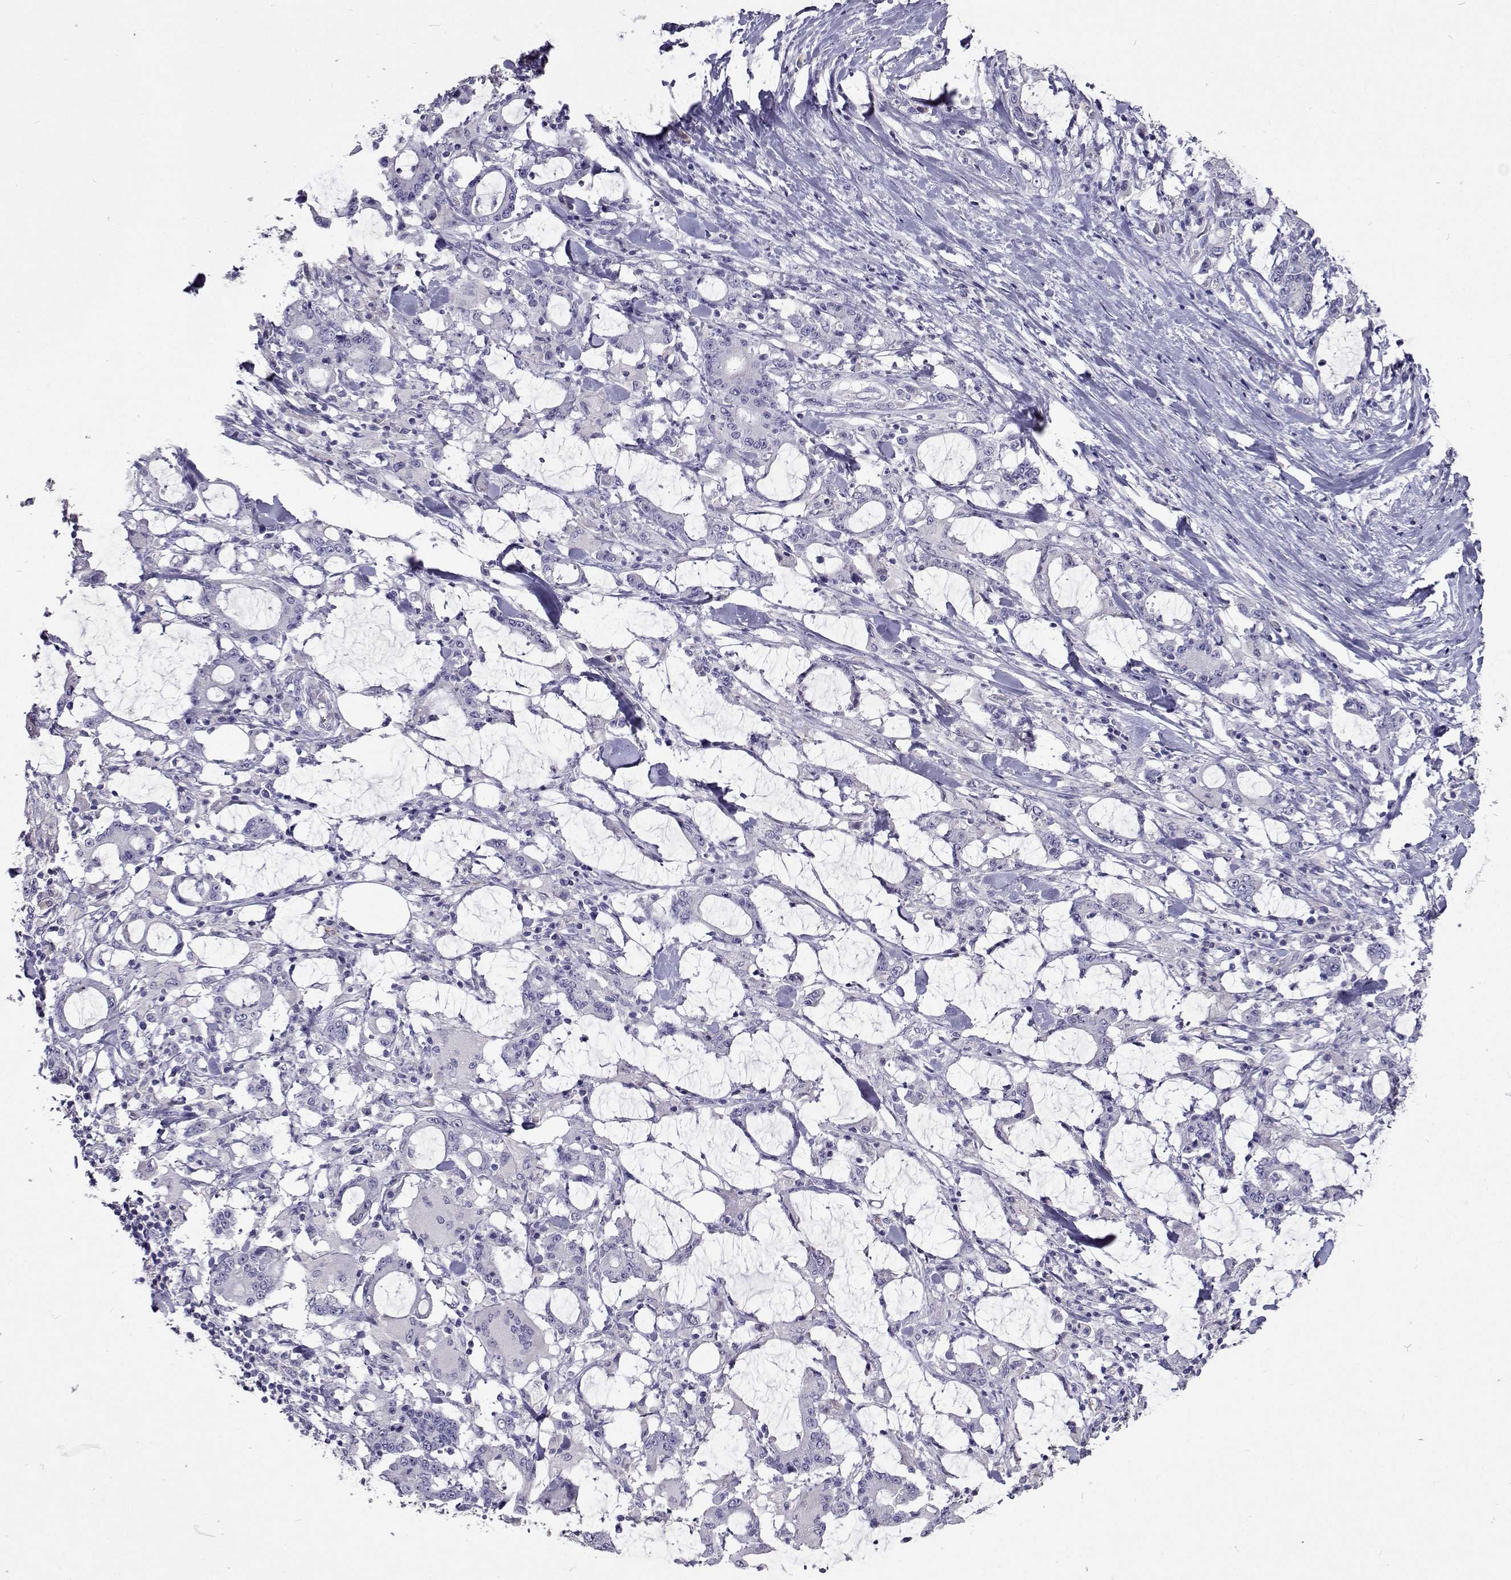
{"staining": {"intensity": "negative", "quantity": "none", "location": "none"}, "tissue": "stomach cancer", "cell_type": "Tumor cells", "image_type": "cancer", "snomed": [{"axis": "morphology", "description": "Adenocarcinoma, NOS"}, {"axis": "topography", "description": "Stomach, upper"}], "caption": "Immunohistochemistry (IHC) histopathology image of neoplastic tissue: human adenocarcinoma (stomach) stained with DAB demonstrates no significant protein staining in tumor cells. (Immunohistochemistry (IHC), brightfield microscopy, high magnification).", "gene": "CFAP44", "patient": {"sex": "male", "age": 68}}